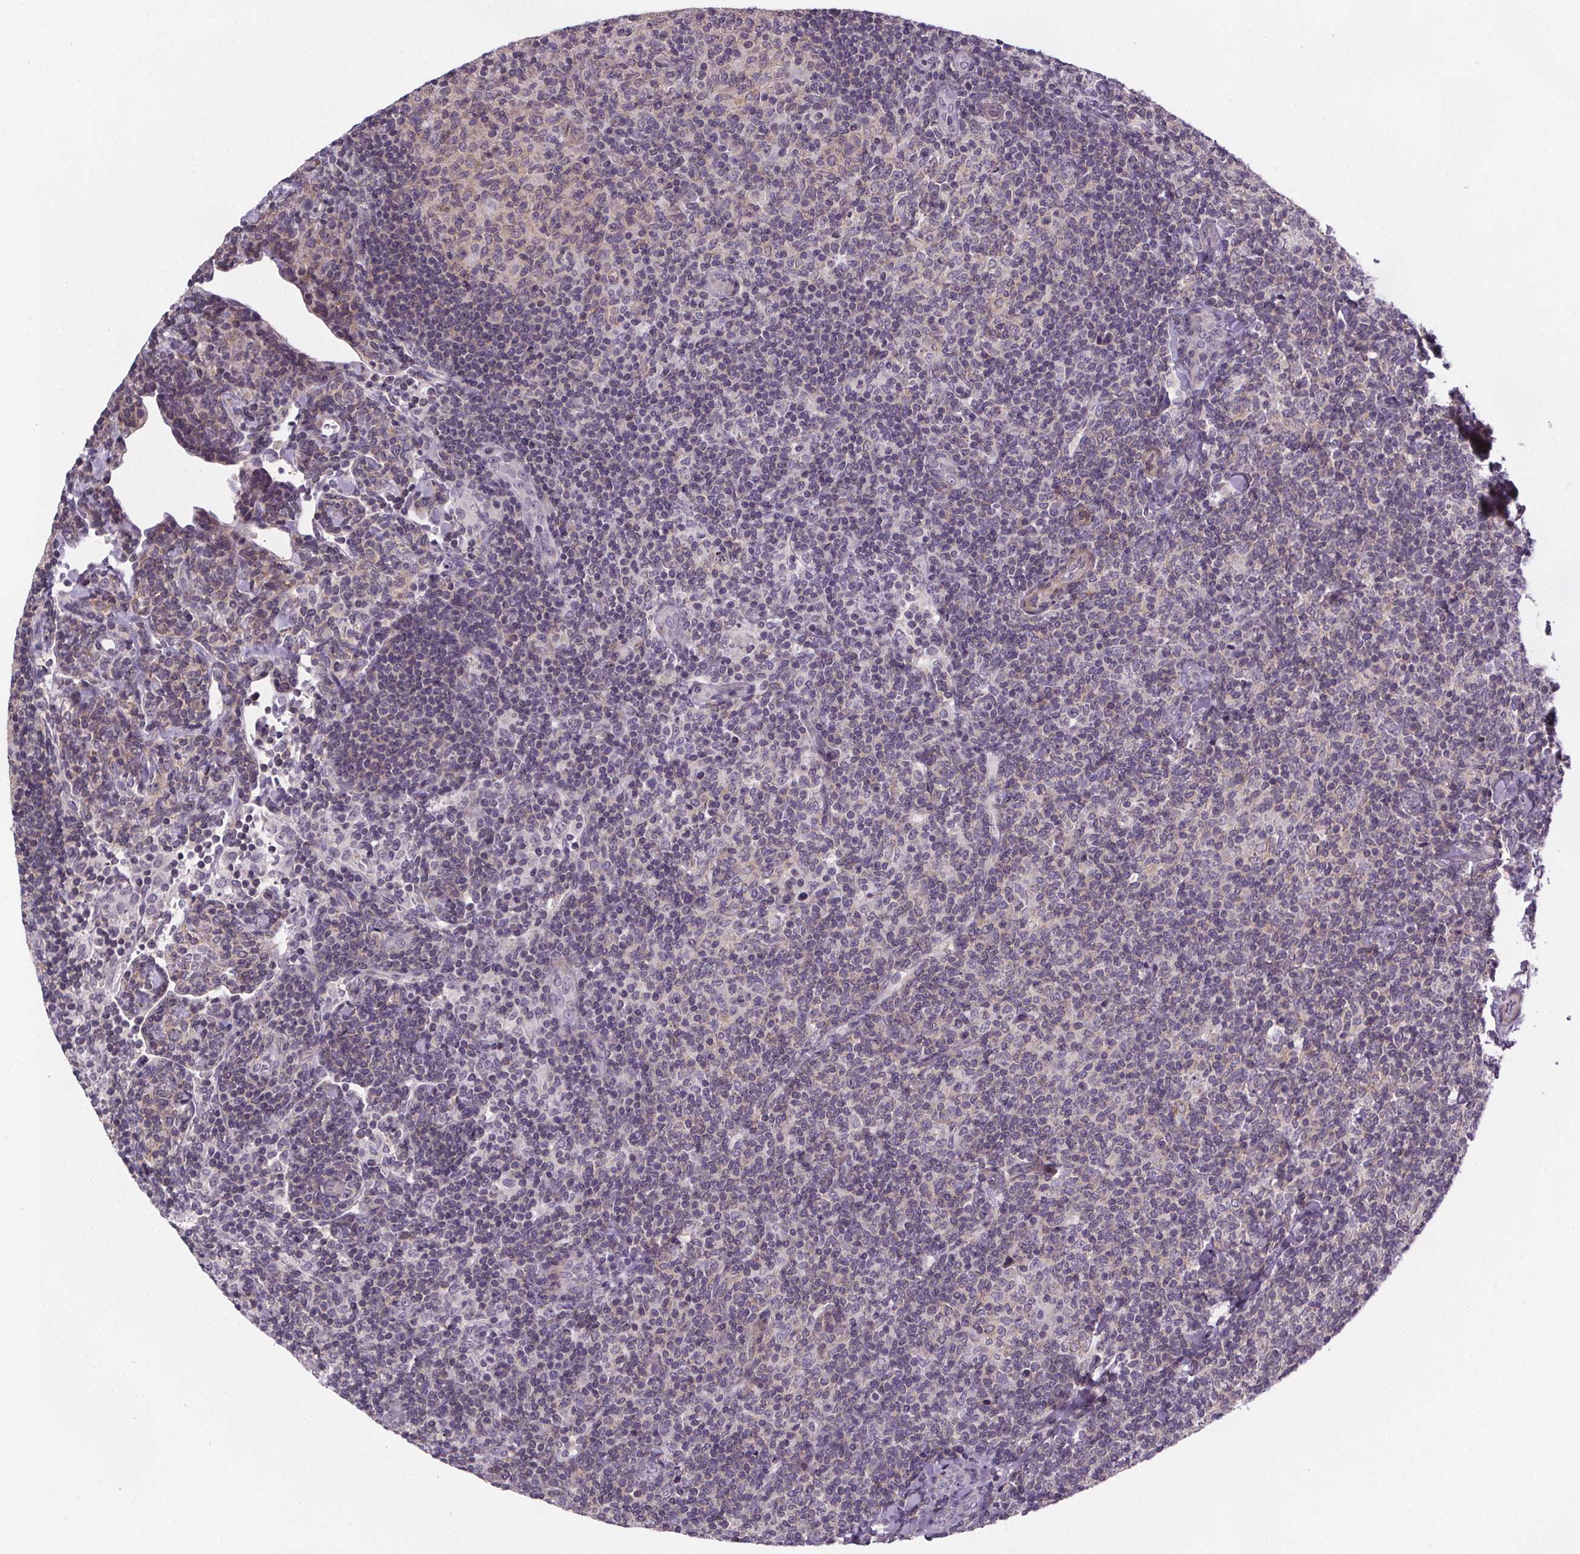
{"staining": {"intensity": "negative", "quantity": "none", "location": "none"}, "tissue": "lymphoma", "cell_type": "Tumor cells", "image_type": "cancer", "snomed": [{"axis": "morphology", "description": "Malignant lymphoma, non-Hodgkin's type, Low grade"}, {"axis": "topography", "description": "Lymph node"}], "caption": "IHC of low-grade malignant lymphoma, non-Hodgkin's type exhibits no expression in tumor cells.", "gene": "TTC12", "patient": {"sex": "female", "age": 56}}